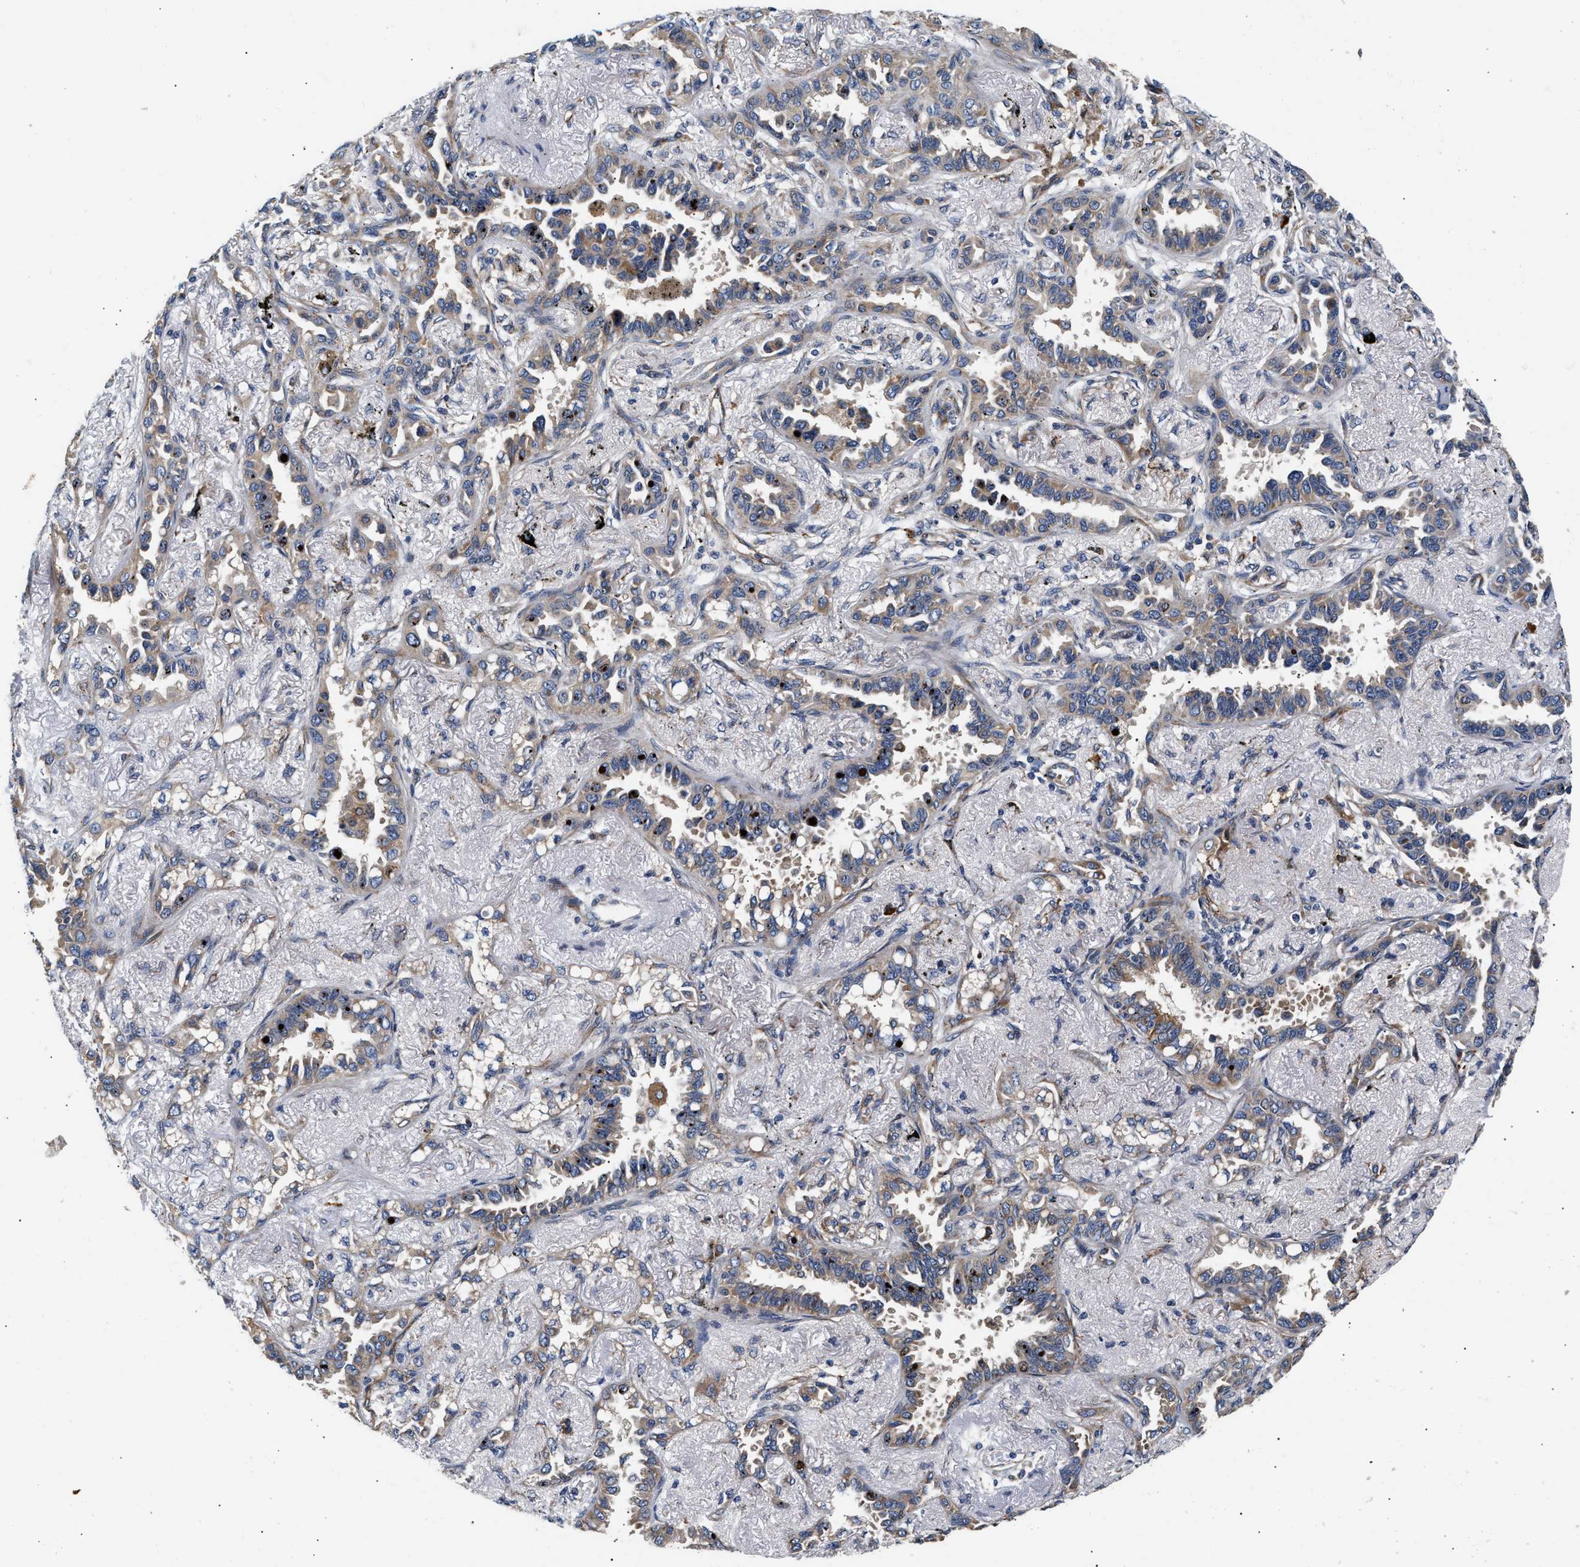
{"staining": {"intensity": "weak", "quantity": "<25%", "location": "cytoplasmic/membranous"}, "tissue": "lung cancer", "cell_type": "Tumor cells", "image_type": "cancer", "snomed": [{"axis": "morphology", "description": "Adenocarcinoma, NOS"}, {"axis": "topography", "description": "Lung"}], "caption": "This is an IHC image of human lung cancer (adenocarcinoma). There is no expression in tumor cells.", "gene": "IFT74", "patient": {"sex": "male", "age": 59}}